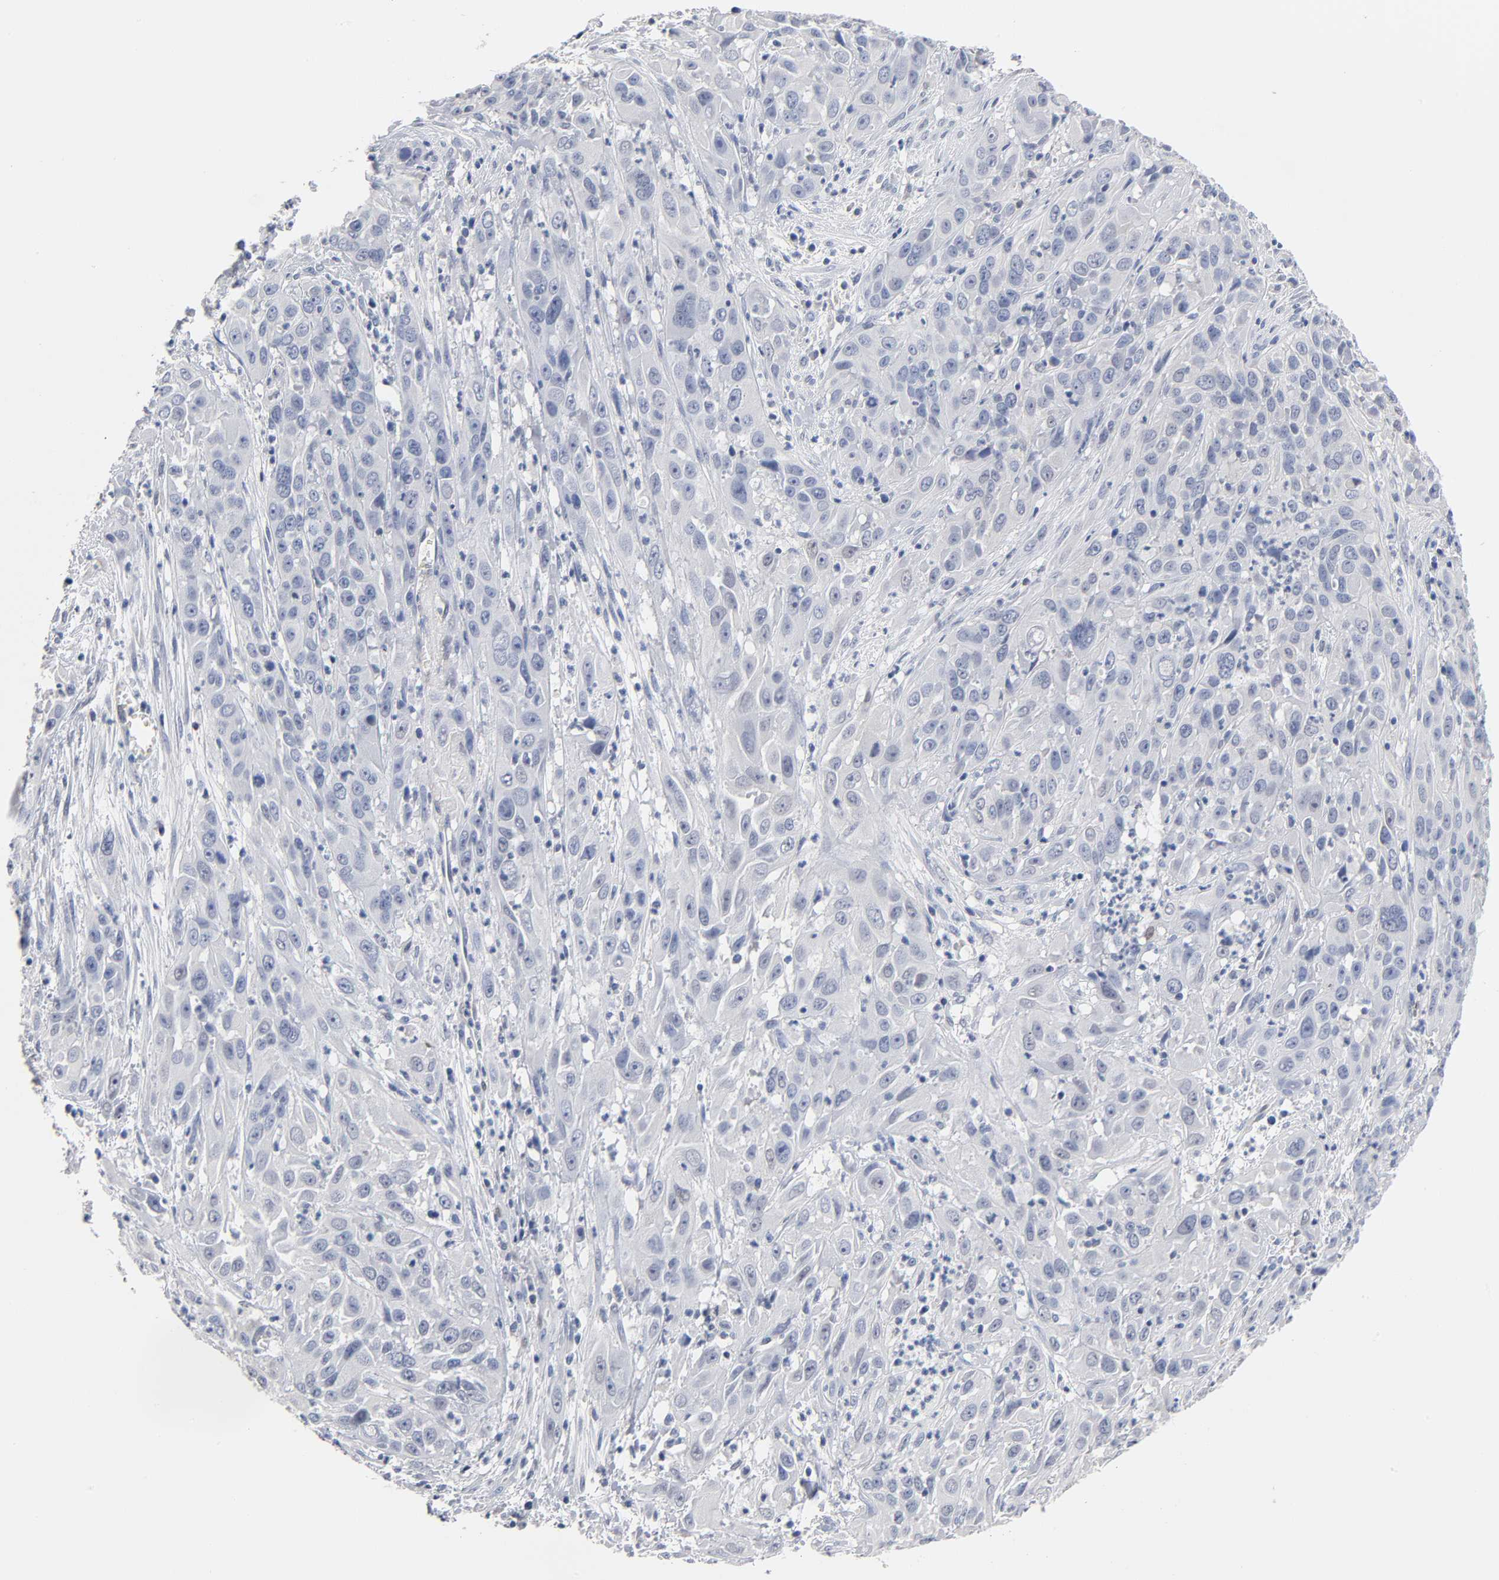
{"staining": {"intensity": "negative", "quantity": "none", "location": "none"}, "tissue": "cervical cancer", "cell_type": "Tumor cells", "image_type": "cancer", "snomed": [{"axis": "morphology", "description": "Squamous cell carcinoma, NOS"}, {"axis": "topography", "description": "Cervix"}], "caption": "This is a photomicrograph of immunohistochemistry (IHC) staining of cervical cancer (squamous cell carcinoma), which shows no expression in tumor cells.", "gene": "NFATC1", "patient": {"sex": "female", "age": 32}}